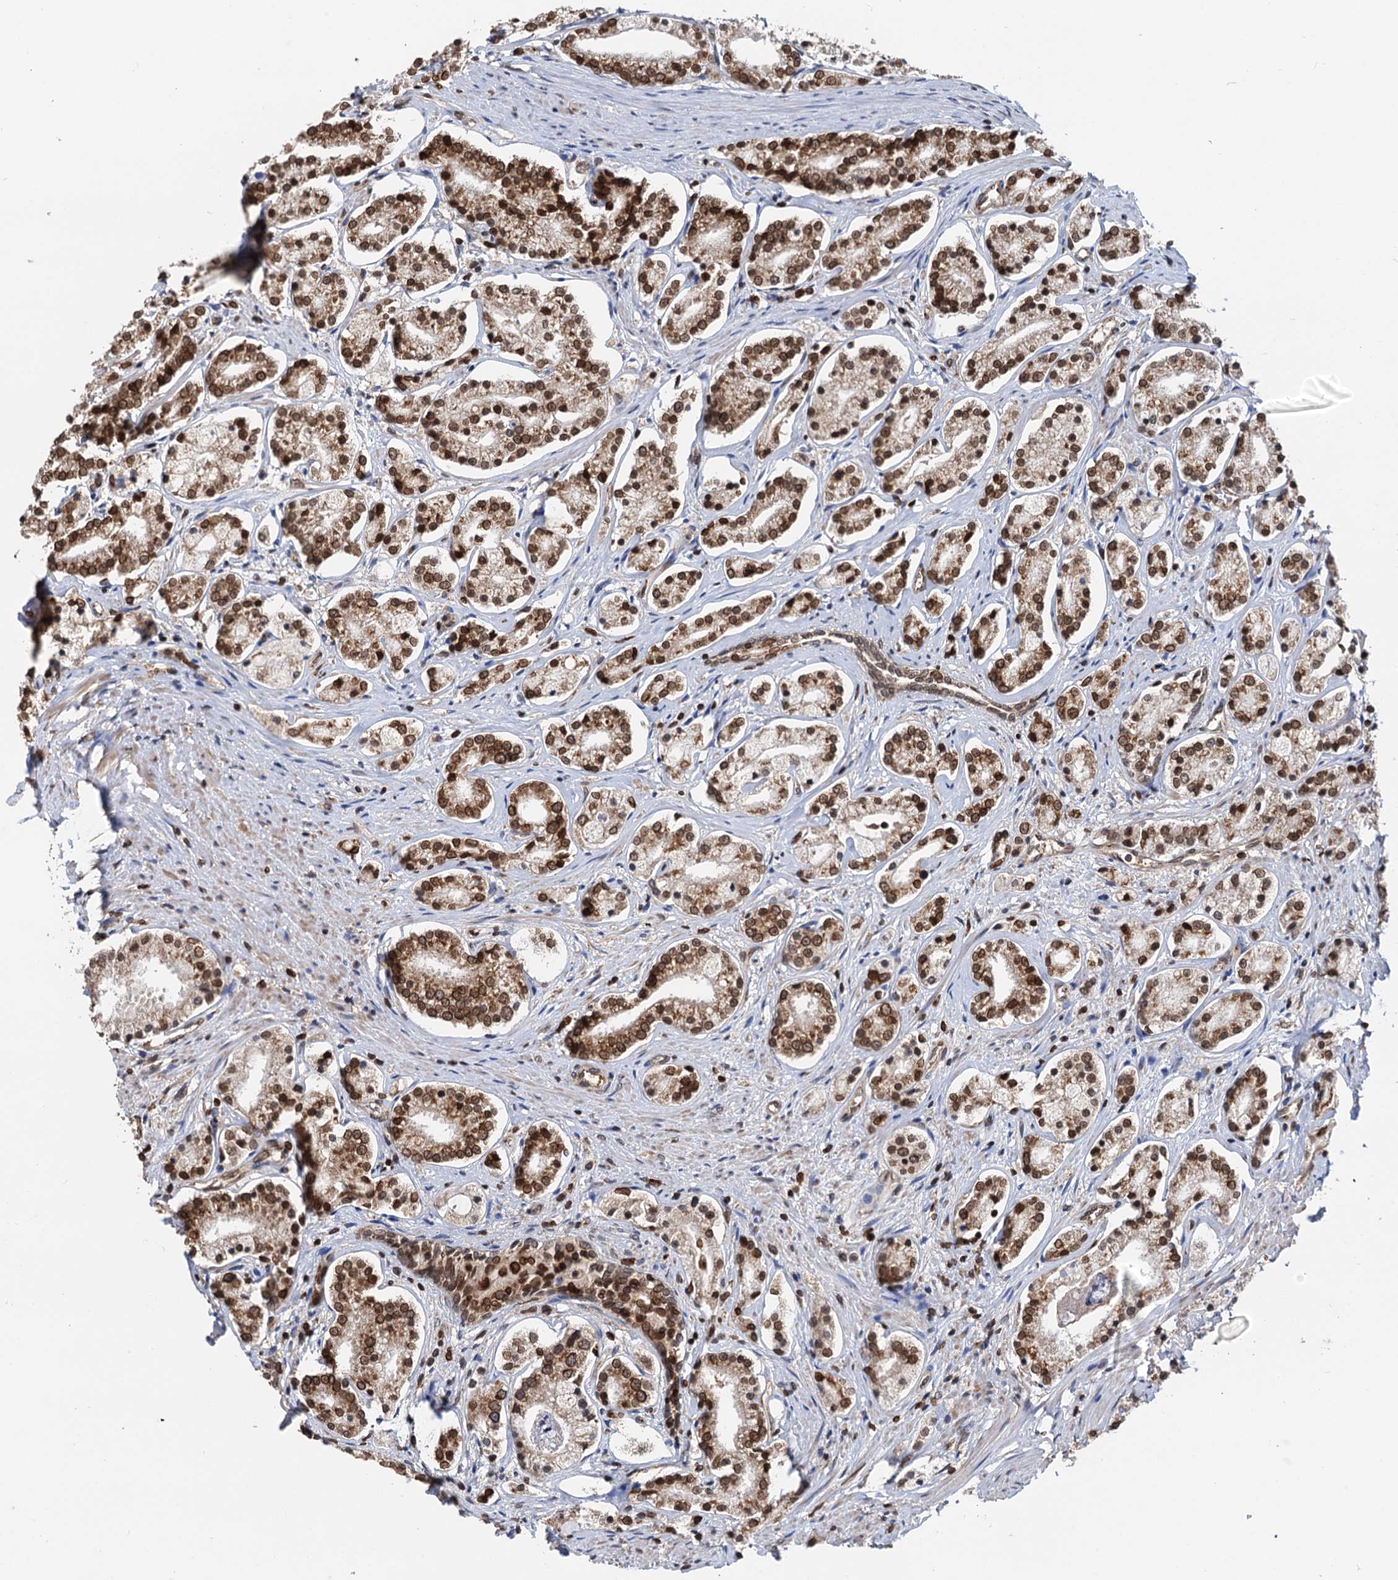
{"staining": {"intensity": "strong", "quantity": ">75%", "location": "nuclear"}, "tissue": "prostate cancer", "cell_type": "Tumor cells", "image_type": "cancer", "snomed": [{"axis": "morphology", "description": "Adenocarcinoma, High grade"}, {"axis": "topography", "description": "Prostate"}], "caption": "Prostate cancer stained with a brown dye displays strong nuclear positive expression in approximately >75% of tumor cells.", "gene": "ZC3H13", "patient": {"sex": "male", "age": 69}}